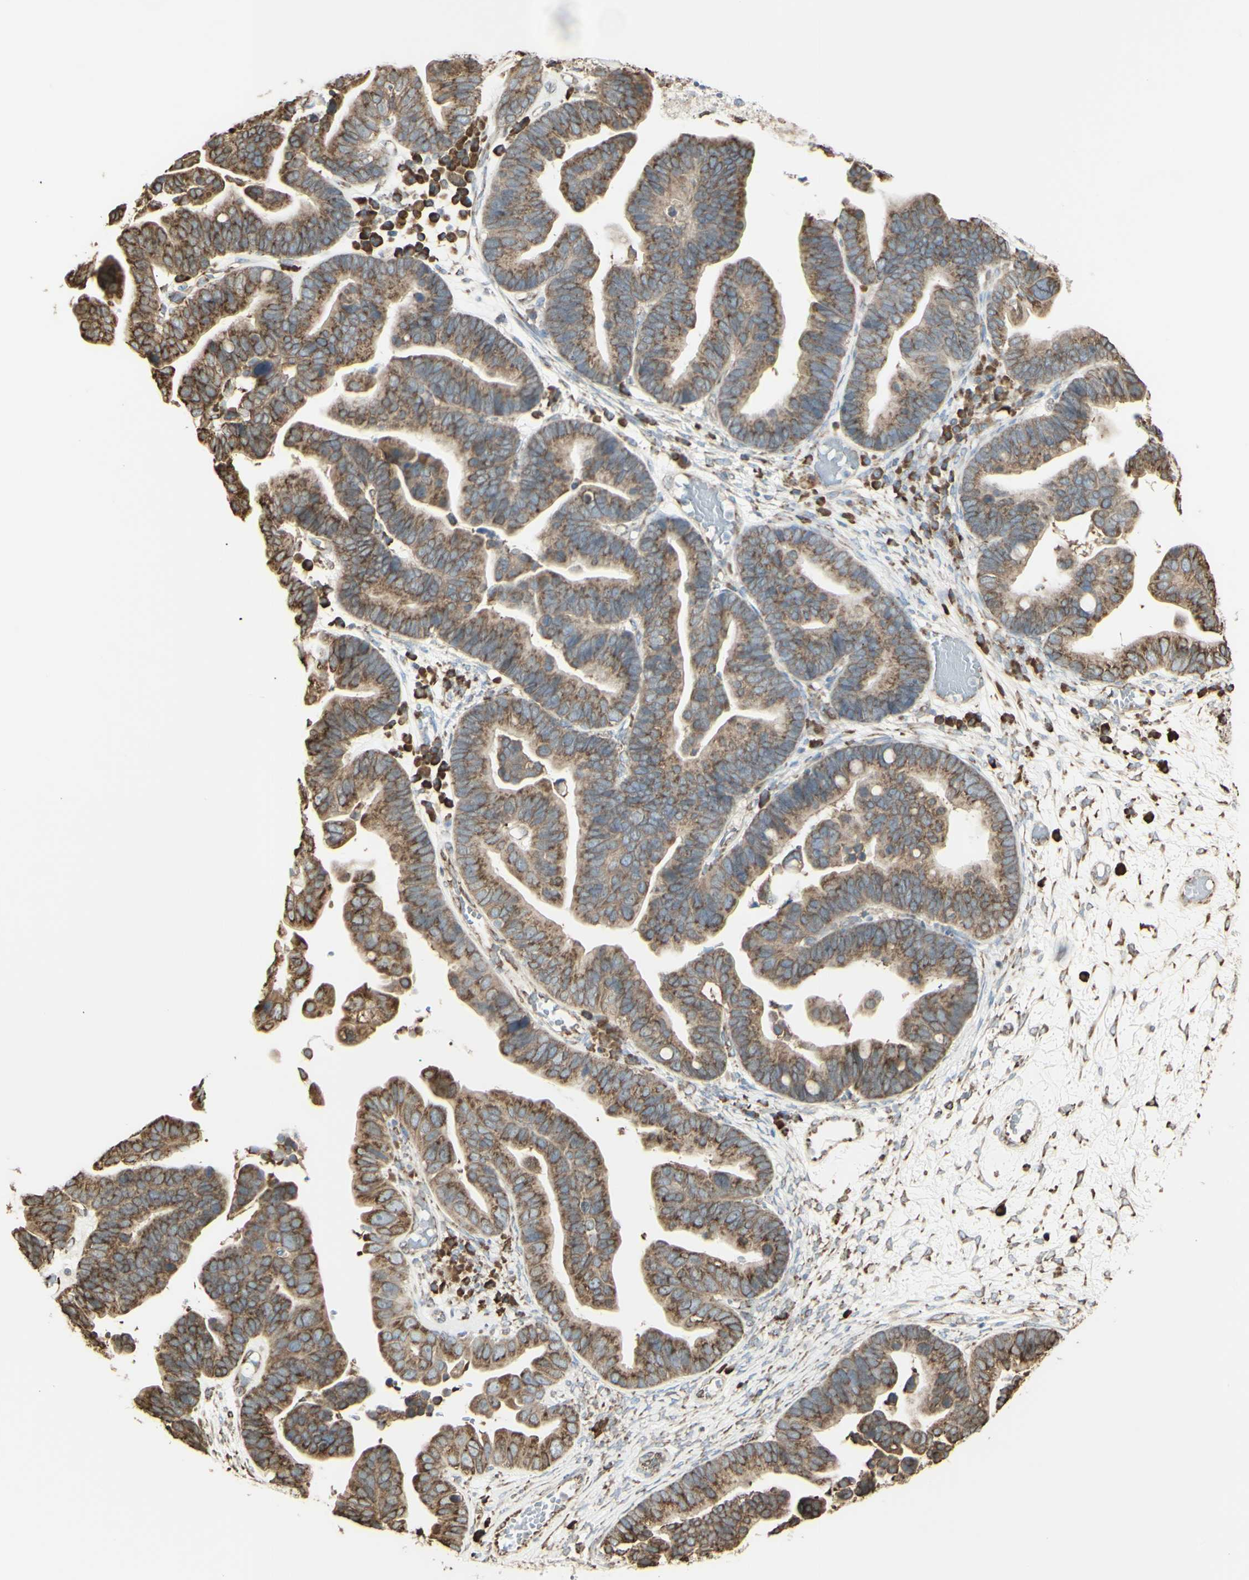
{"staining": {"intensity": "moderate", "quantity": ">75%", "location": "cytoplasmic/membranous"}, "tissue": "ovarian cancer", "cell_type": "Tumor cells", "image_type": "cancer", "snomed": [{"axis": "morphology", "description": "Cystadenocarcinoma, serous, NOS"}, {"axis": "topography", "description": "Ovary"}], "caption": "DAB immunohistochemical staining of human serous cystadenocarcinoma (ovarian) shows moderate cytoplasmic/membranous protein positivity in approximately >75% of tumor cells.", "gene": "EEF1B2", "patient": {"sex": "female", "age": 56}}